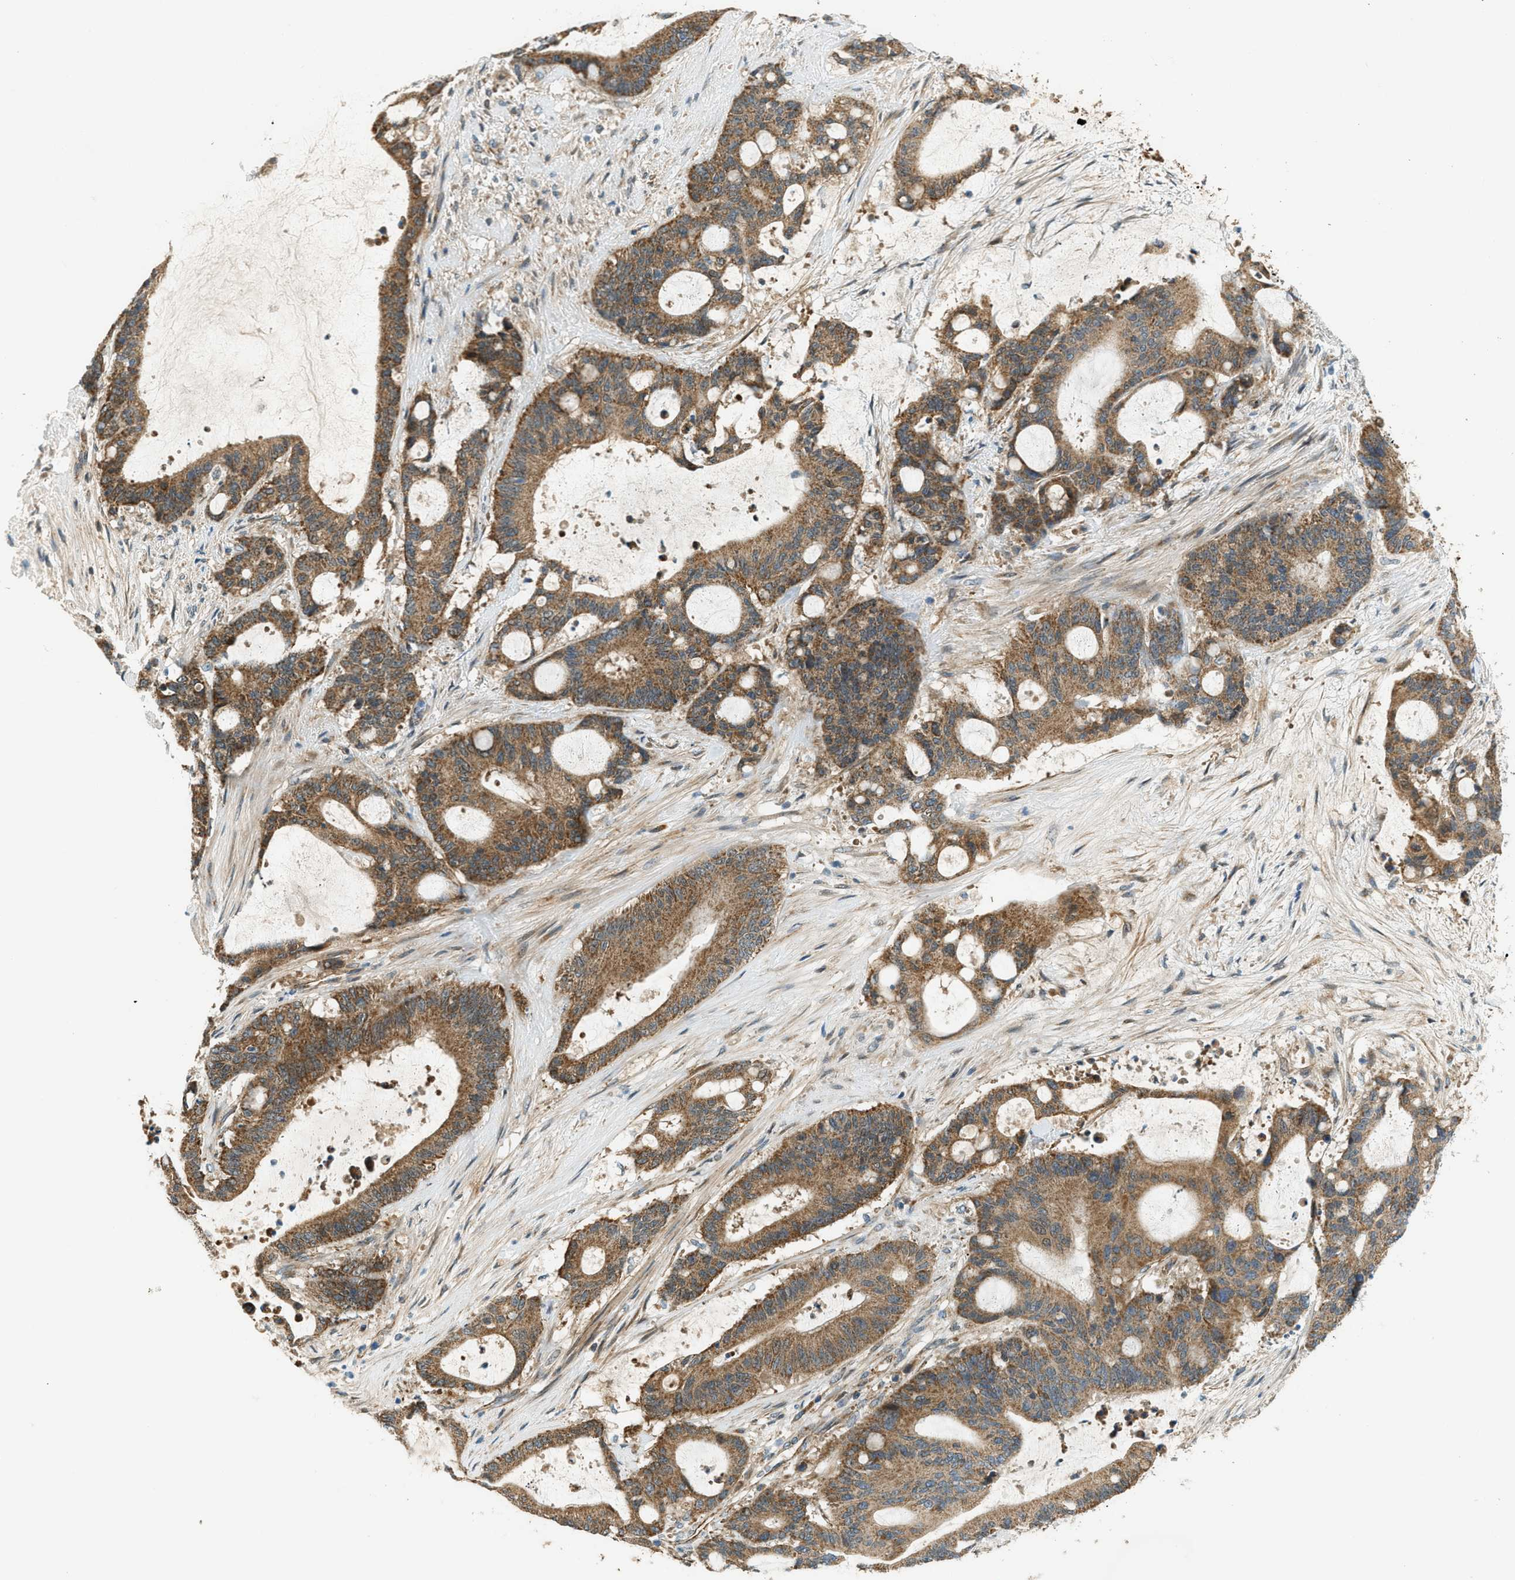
{"staining": {"intensity": "moderate", "quantity": ">75%", "location": "cytoplasmic/membranous"}, "tissue": "liver cancer", "cell_type": "Tumor cells", "image_type": "cancer", "snomed": [{"axis": "morphology", "description": "Cholangiocarcinoma"}, {"axis": "topography", "description": "Liver"}], "caption": "This photomicrograph exhibits cholangiocarcinoma (liver) stained with IHC to label a protein in brown. The cytoplasmic/membranous of tumor cells show moderate positivity for the protein. Nuclei are counter-stained blue.", "gene": "PIGG", "patient": {"sex": "female", "age": 73}}